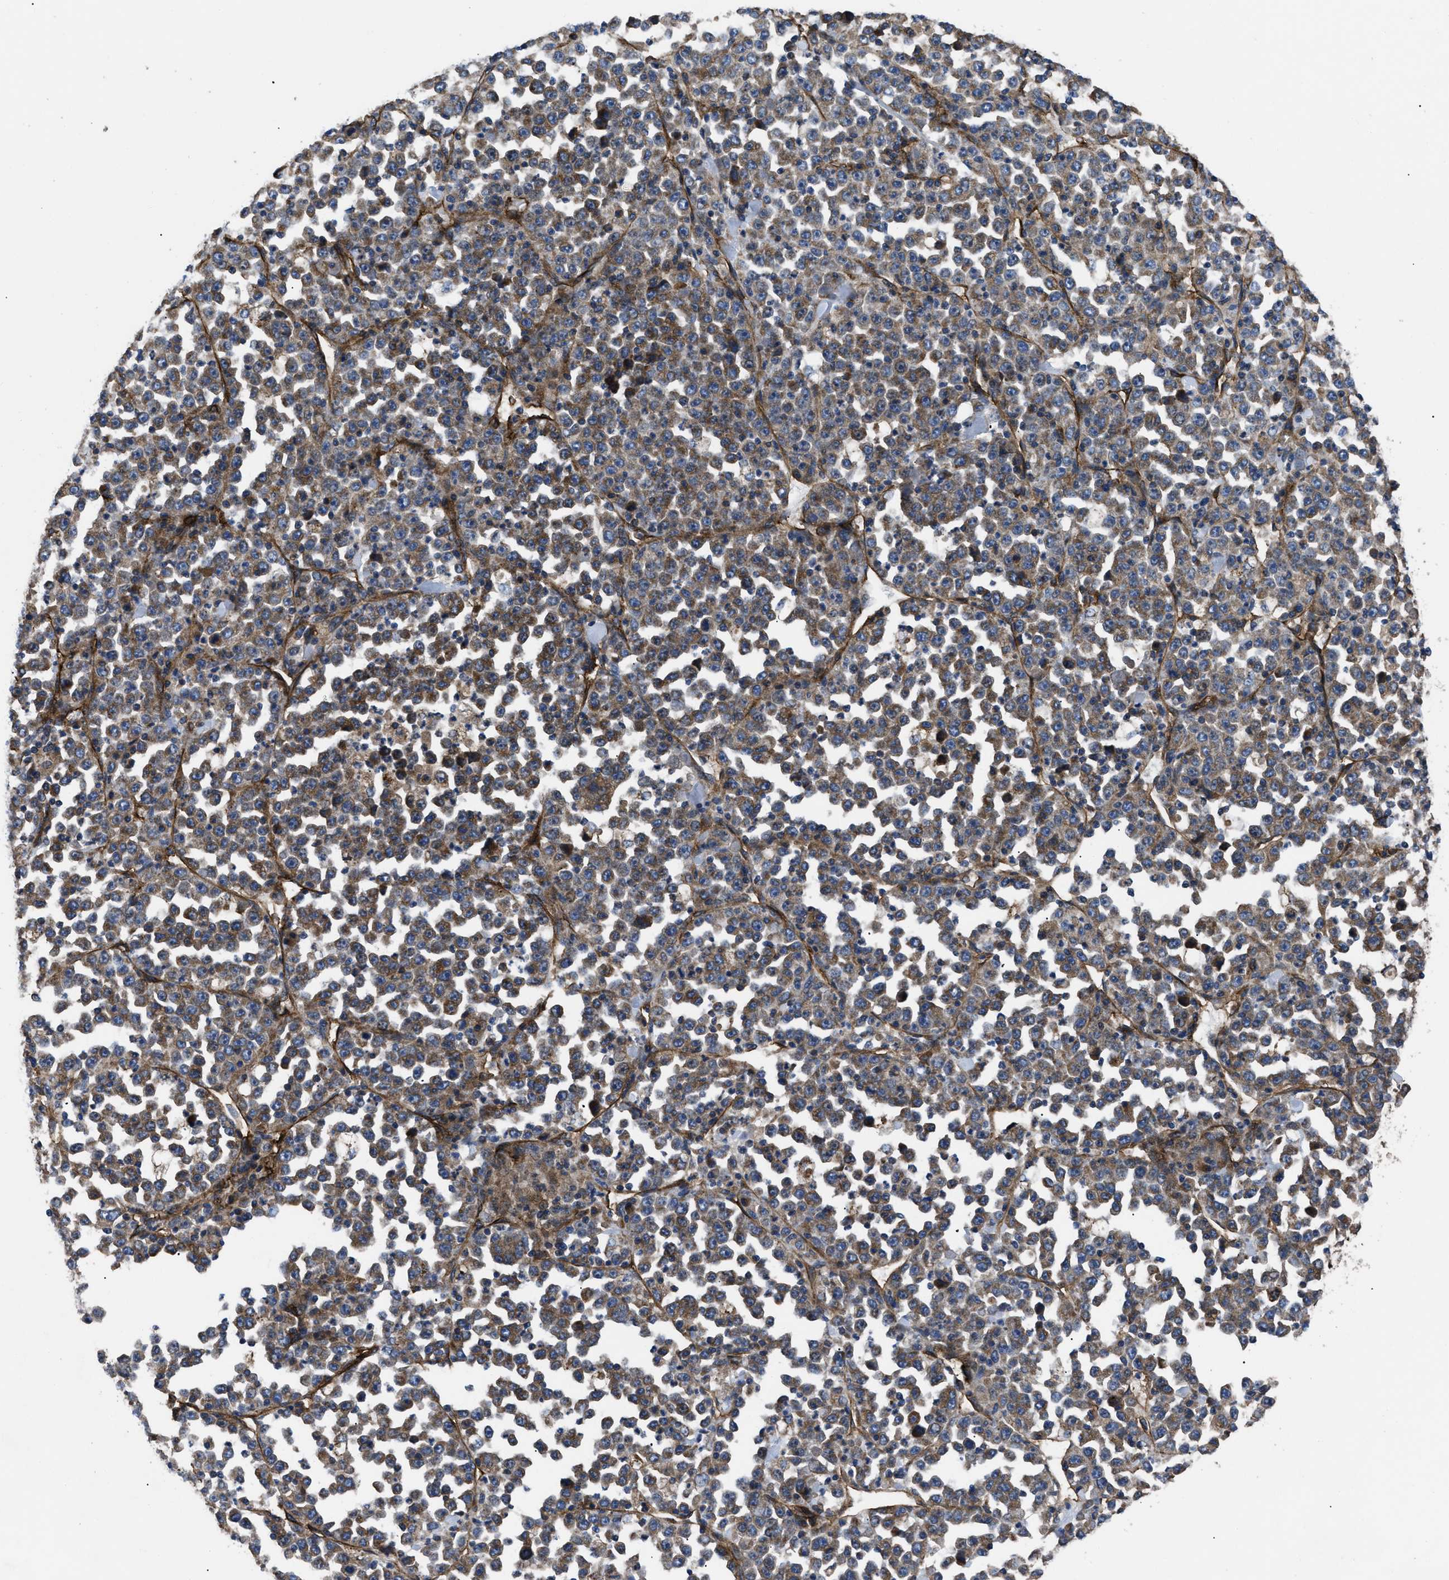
{"staining": {"intensity": "moderate", "quantity": "25%-75%", "location": "cytoplasmic/membranous"}, "tissue": "stomach cancer", "cell_type": "Tumor cells", "image_type": "cancer", "snomed": [{"axis": "morphology", "description": "Normal tissue, NOS"}, {"axis": "morphology", "description": "Adenocarcinoma, NOS"}, {"axis": "topography", "description": "Stomach, upper"}, {"axis": "topography", "description": "Stomach"}], "caption": "The micrograph demonstrates staining of stomach cancer (adenocarcinoma), revealing moderate cytoplasmic/membranous protein staining (brown color) within tumor cells. The protein is shown in brown color, while the nuclei are stained blue.", "gene": "NT5E", "patient": {"sex": "male", "age": 59}}